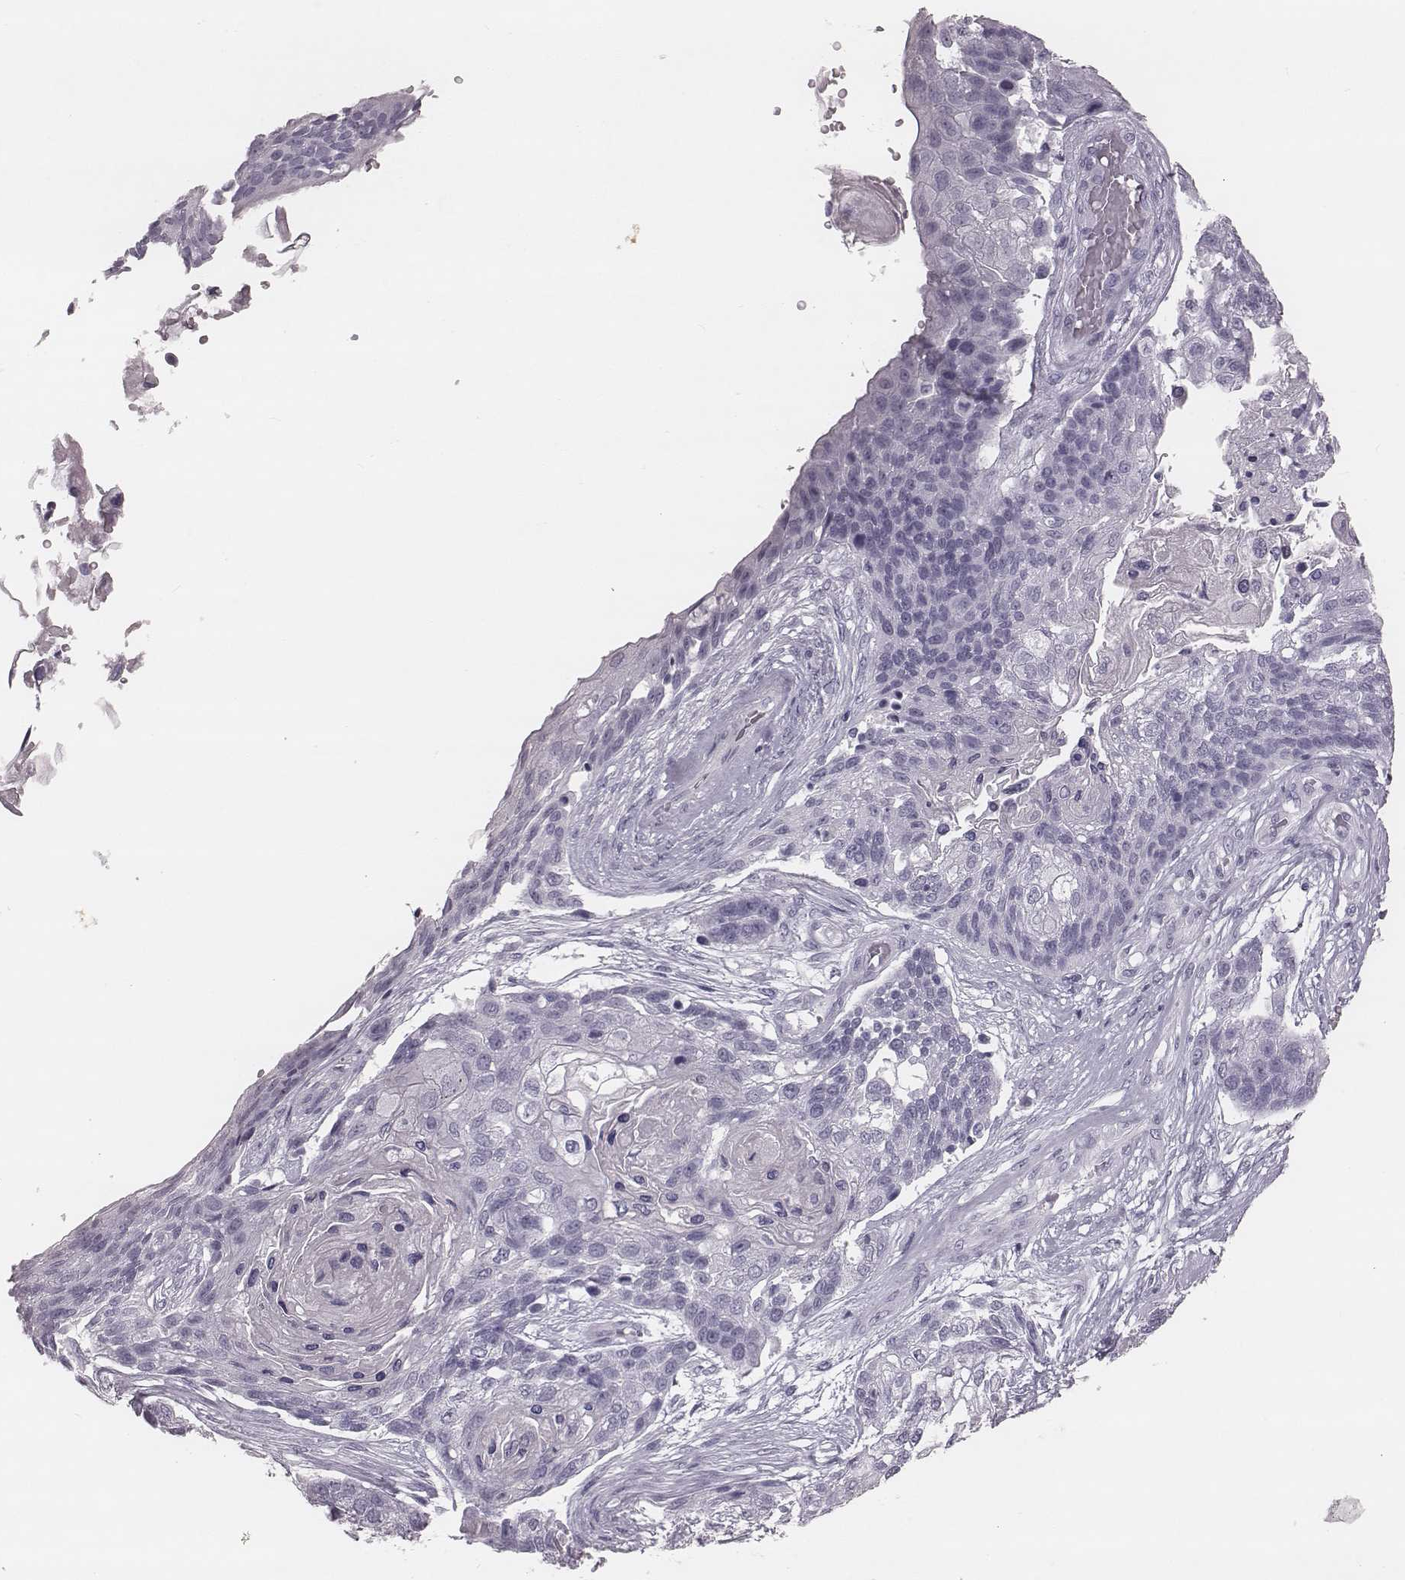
{"staining": {"intensity": "negative", "quantity": "none", "location": "none"}, "tissue": "lung cancer", "cell_type": "Tumor cells", "image_type": "cancer", "snomed": [{"axis": "morphology", "description": "Squamous cell carcinoma, NOS"}, {"axis": "topography", "description": "Lung"}], "caption": "High magnification brightfield microscopy of lung squamous cell carcinoma stained with DAB (3,3'-diaminobenzidine) (brown) and counterstained with hematoxylin (blue): tumor cells show no significant staining.", "gene": "KRT74", "patient": {"sex": "male", "age": 69}}